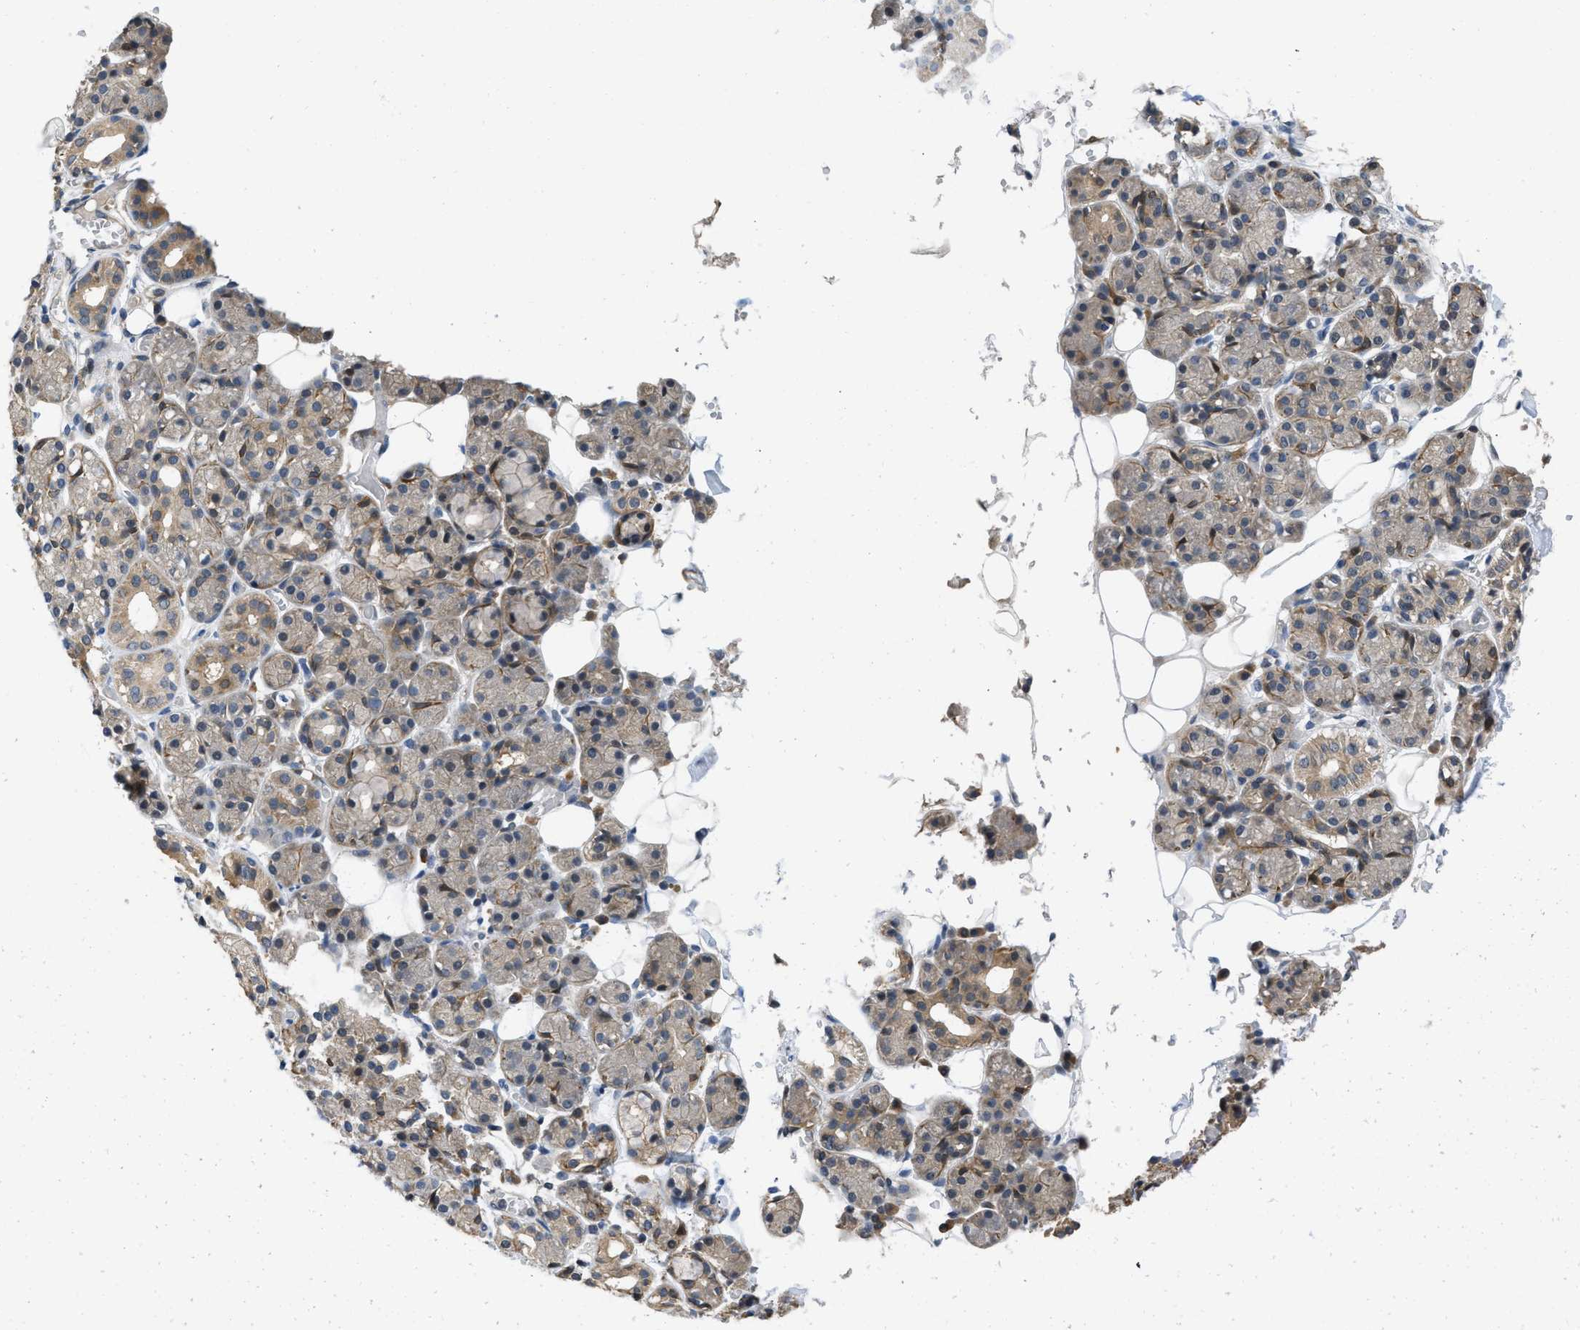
{"staining": {"intensity": "weak", "quantity": "25%-75%", "location": "cytoplasmic/membranous"}, "tissue": "salivary gland", "cell_type": "Glandular cells", "image_type": "normal", "snomed": [{"axis": "morphology", "description": "Normal tissue, NOS"}, {"axis": "topography", "description": "Salivary gland"}], "caption": "Immunohistochemistry (IHC) of unremarkable salivary gland displays low levels of weak cytoplasmic/membranous expression in about 25%-75% of glandular cells.", "gene": "TES", "patient": {"sex": "male", "age": 63}}